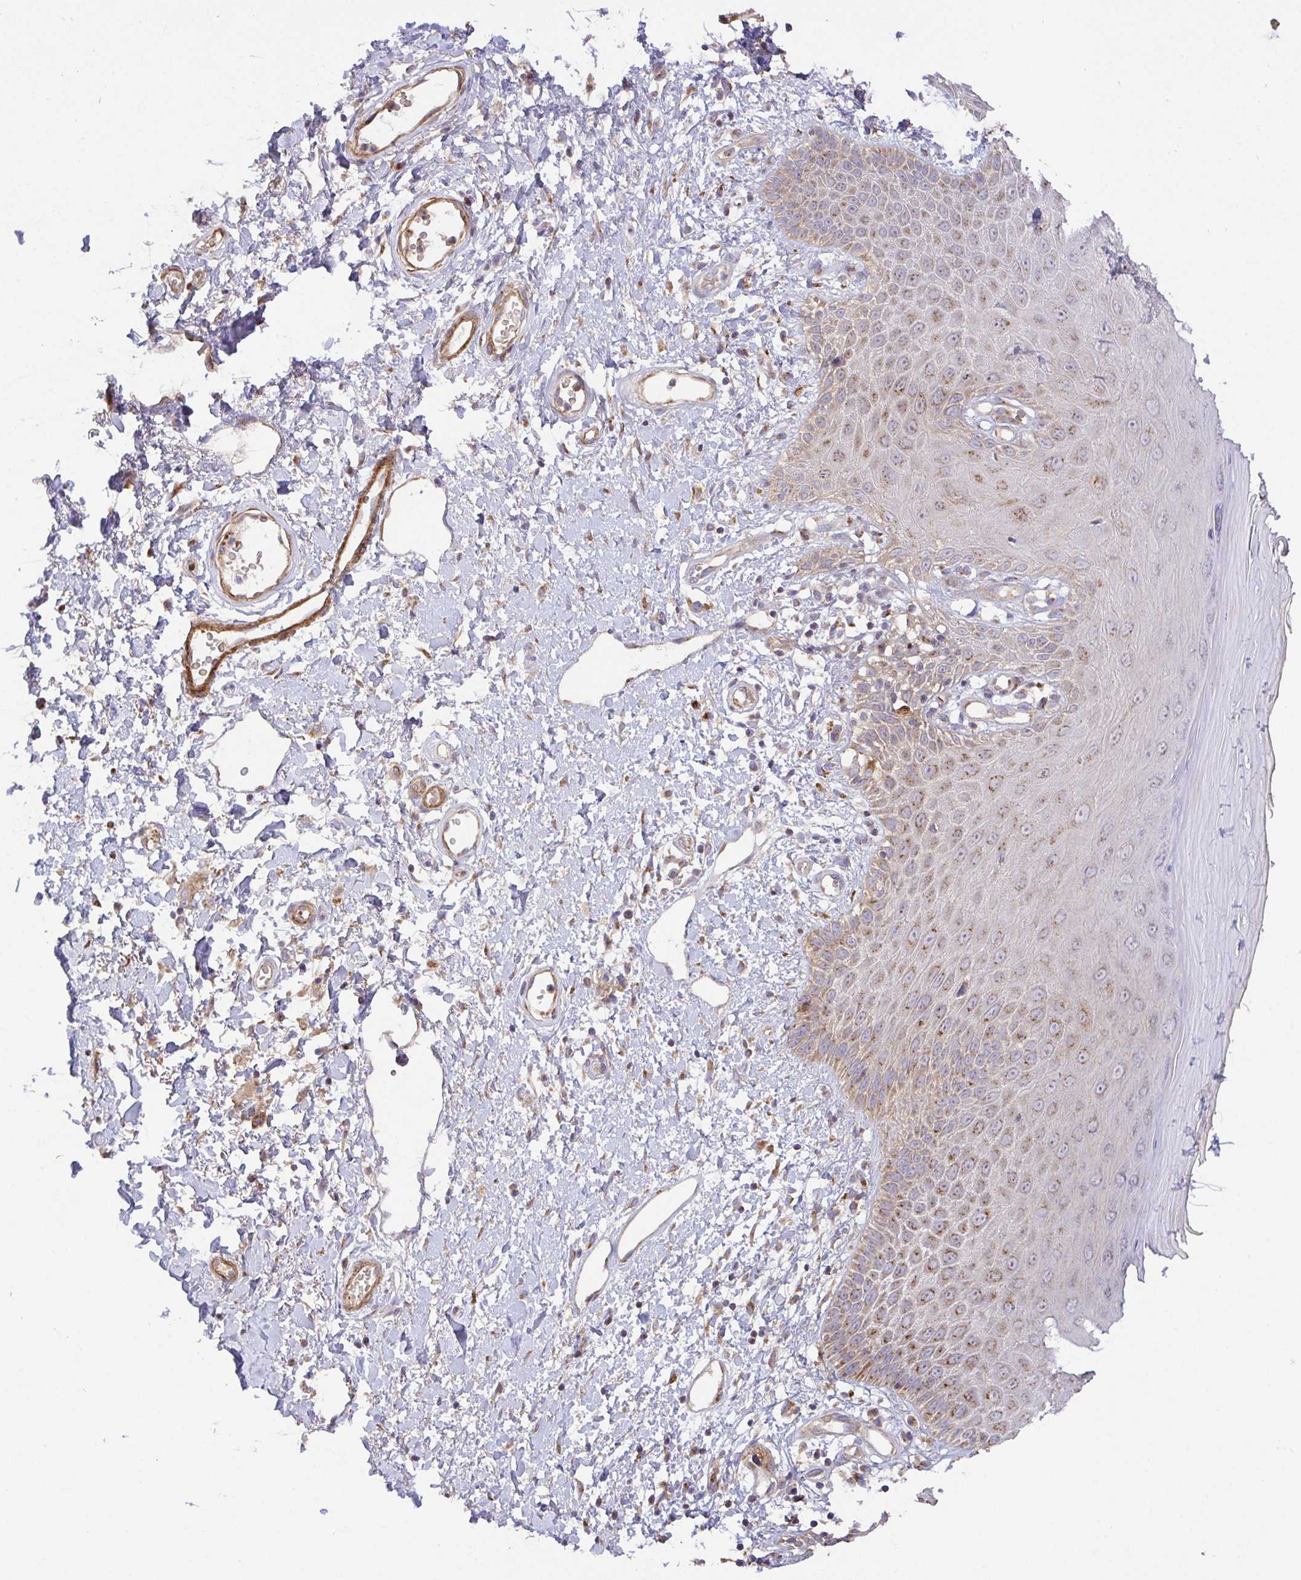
{"staining": {"intensity": "moderate", "quantity": ">75%", "location": "cytoplasmic/membranous"}, "tissue": "skin", "cell_type": "Epidermal cells", "image_type": "normal", "snomed": [{"axis": "morphology", "description": "Normal tissue, NOS"}, {"axis": "topography", "description": "Anal"}, {"axis": "topography", "description": "Peripheral nerve tissue"}], "caption": "IHC (DAB) staining of normal skin demonstrates moderate cytoplasmic/membranous protein positivity in about >75% of epidermal cells. The protein of interest is stained brown, and the nuclei are stained in blue (DAB (3,3'-diaminobenzidine) IHC with brightfield microscopy, high magnification).", "gene": "TM9SF4", "patient": {"sex": "male", "age": 78}}